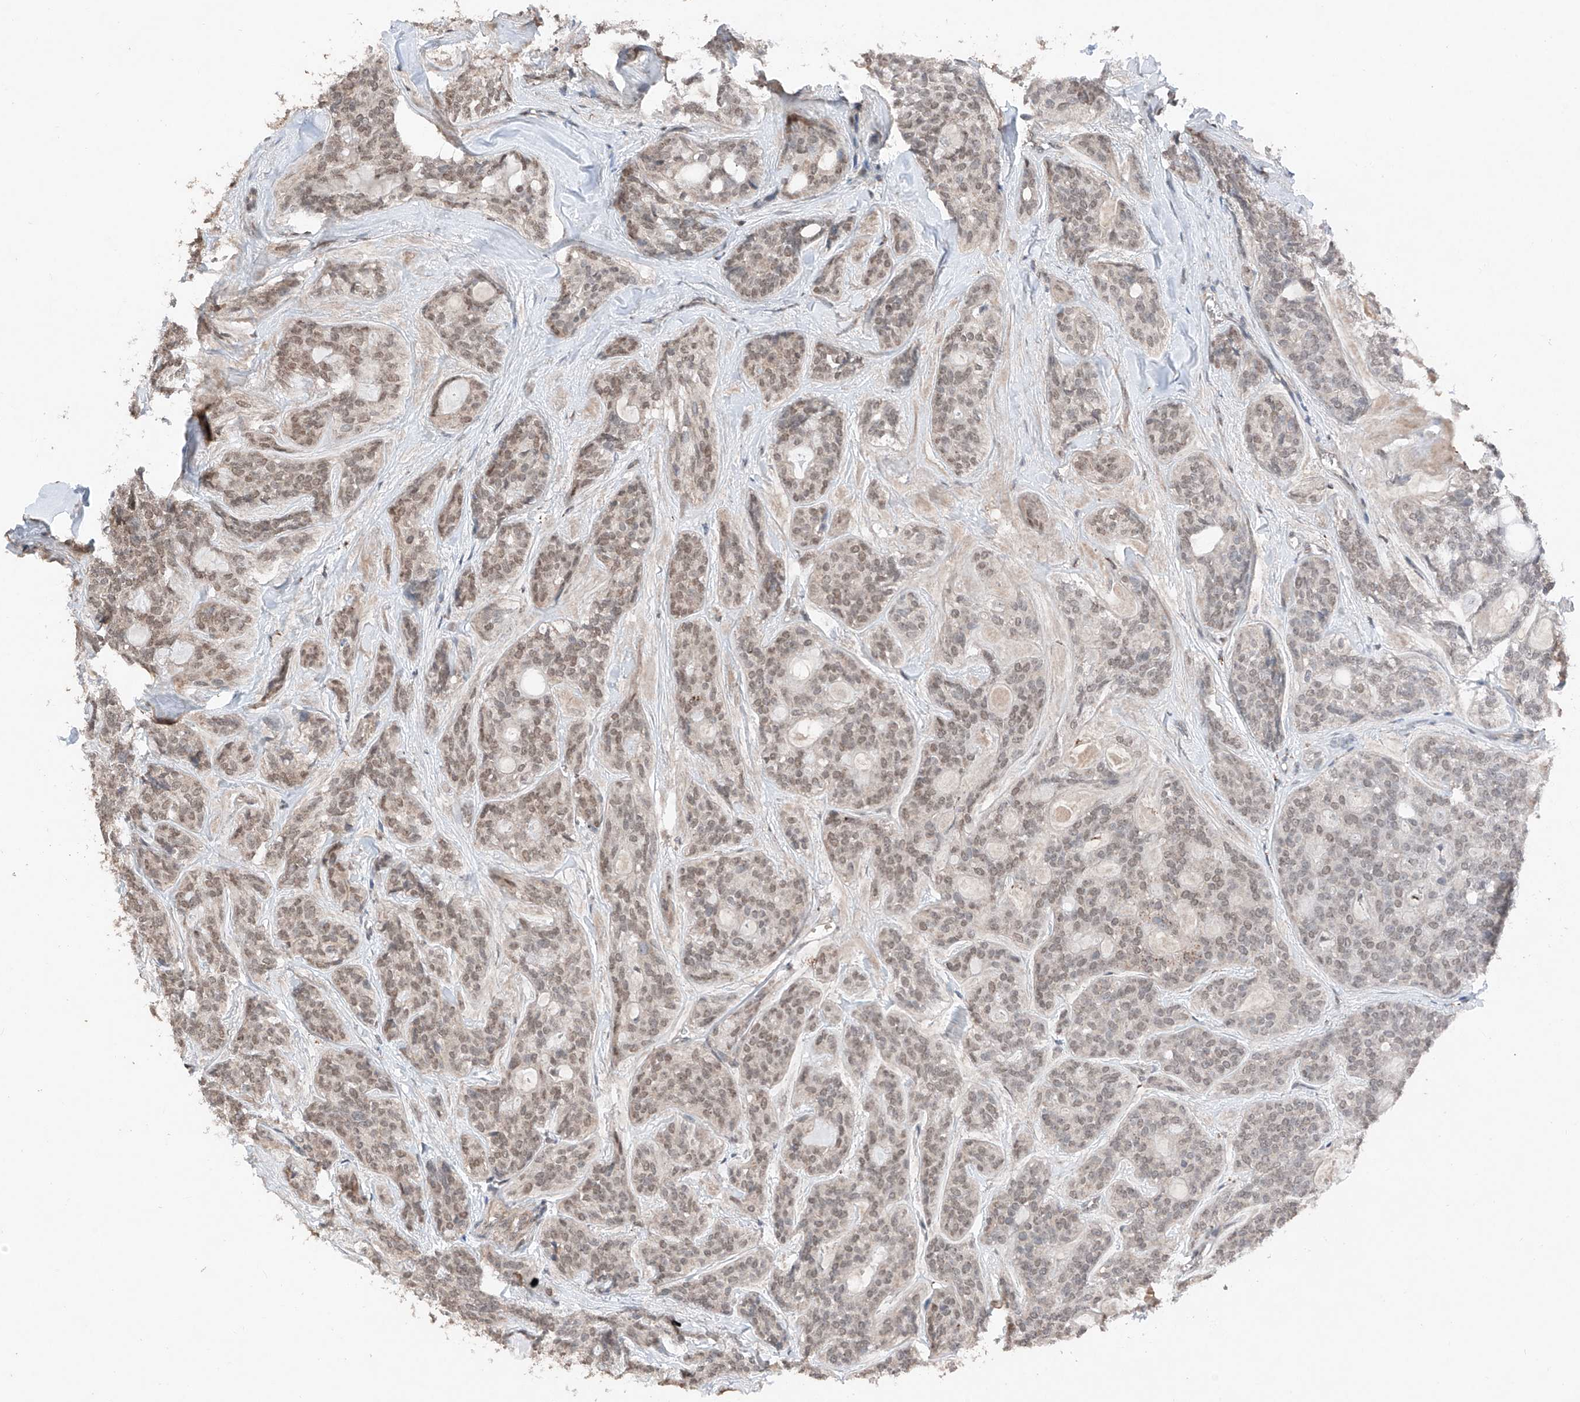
{"staining": {"intensity": "weak", "quantity": ">75%", "location": "nuclear"}, "tissue": "head and neck cancer", "cell_type": "Tumor cells", "image_type": "cancer", "snomed": [{"axis": "morphology", "description": "Adenocarcinoma, NOS"}, {"axis": "topography", "description": "Head-Neck"}], "caption": "The histopathology image displays immunohistochemical staining of head and neck adenocarcinoma. There is weak nuclear positivity is appreciated in about >75% of tumor cells.", "gene": "TBX4", "patient": {"sex": "male", "age": 66}}